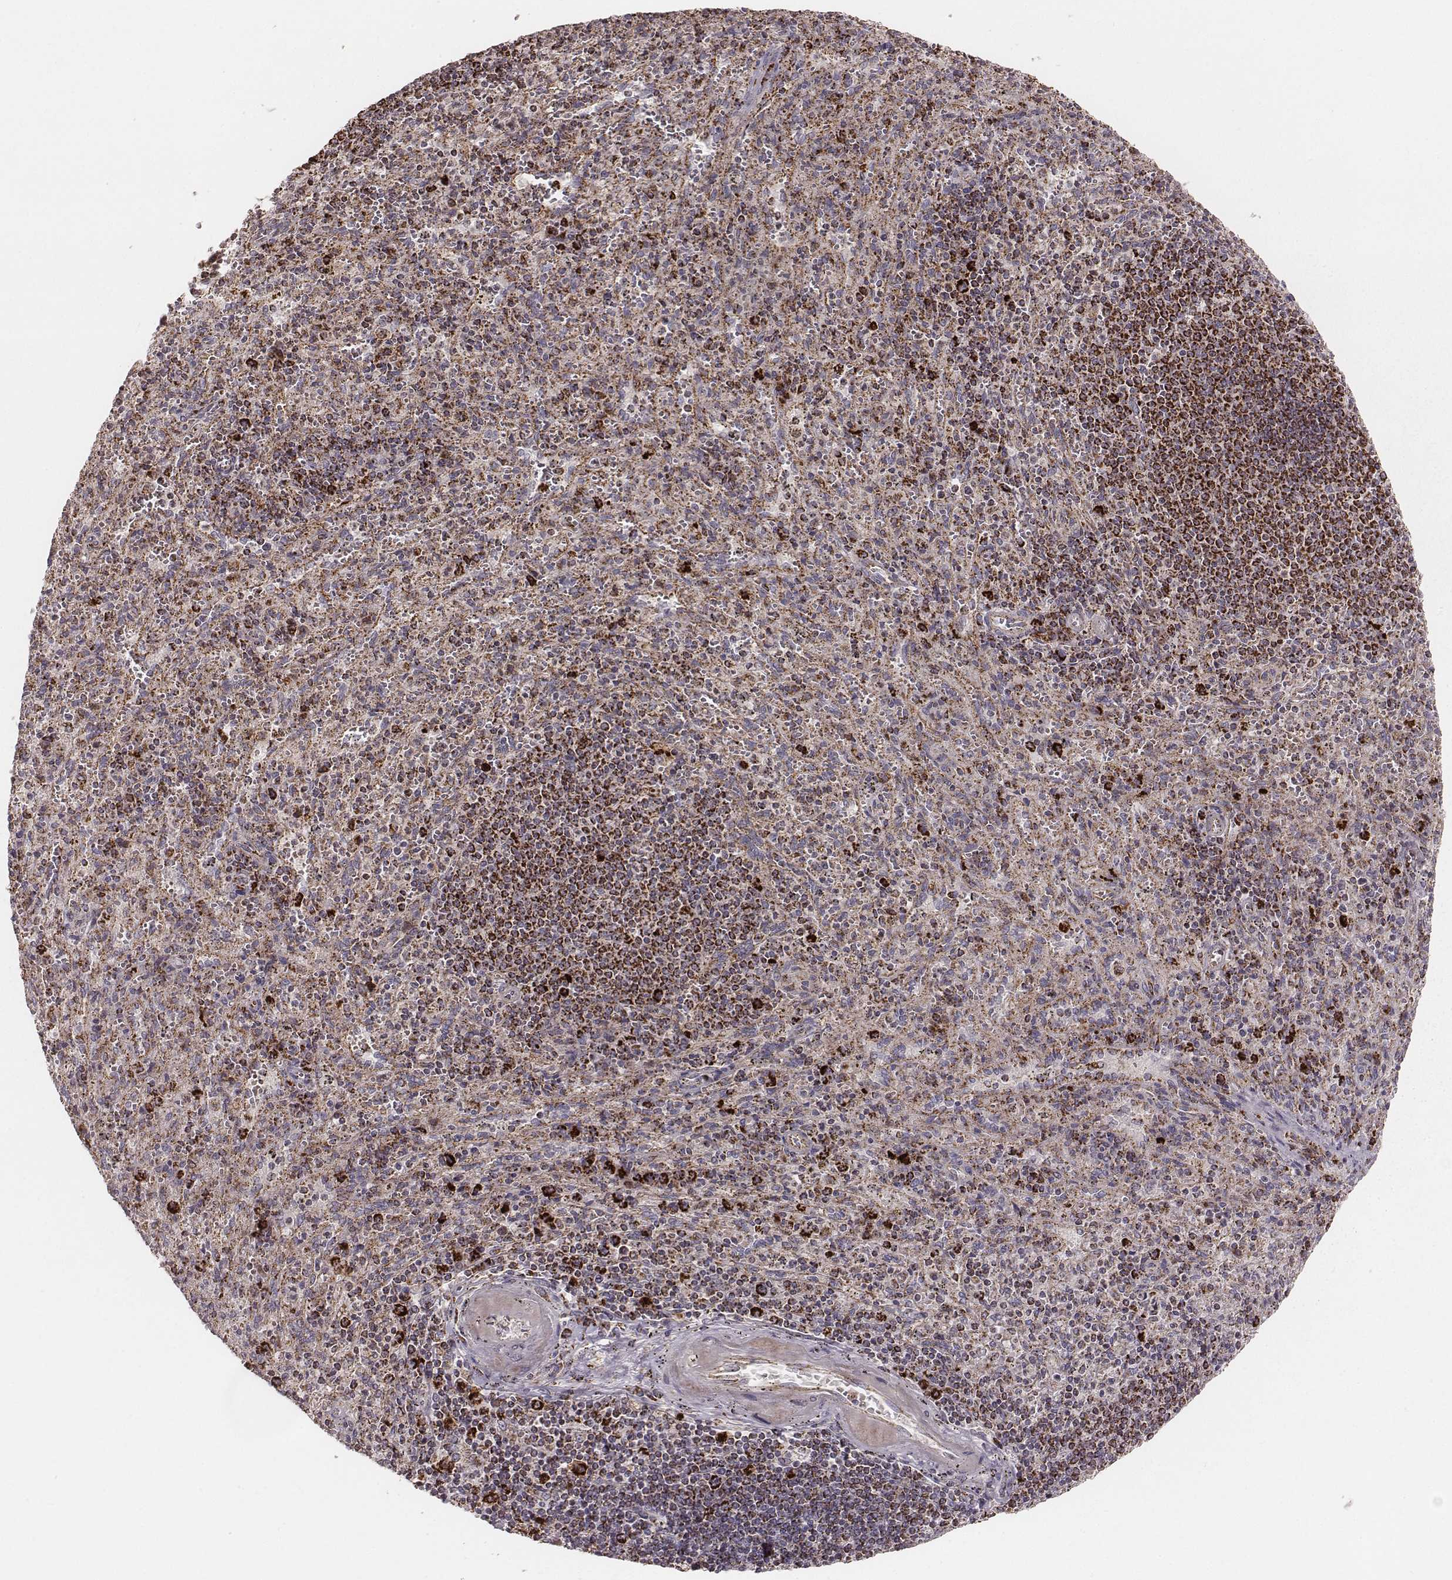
{"staining": {"intensity": "strong", "quantity": ">75%", "location": "cytoplasmic/membranous"}, "tissue": "spleen", "cell_type": "Cells in red pulp", "image_type": "normal", "snomed": [{"axis": "morphology", "description": "Normal tissue, NOS"}, {"axis": "topography", "description": "Spleen"}], "caption": "Immunohistochemistry (IHC) image of normal spleen: spleen stained using immunohistochemistry (IHC) exhibits high levels of strong protein expression localized specifically in the cytoplasmic/membranous of cells in red pulp, appearing as a cytoplasmic/membranous brown color.", "gene": "TUFM", "patient": {"sex": "male", "age": 57}}